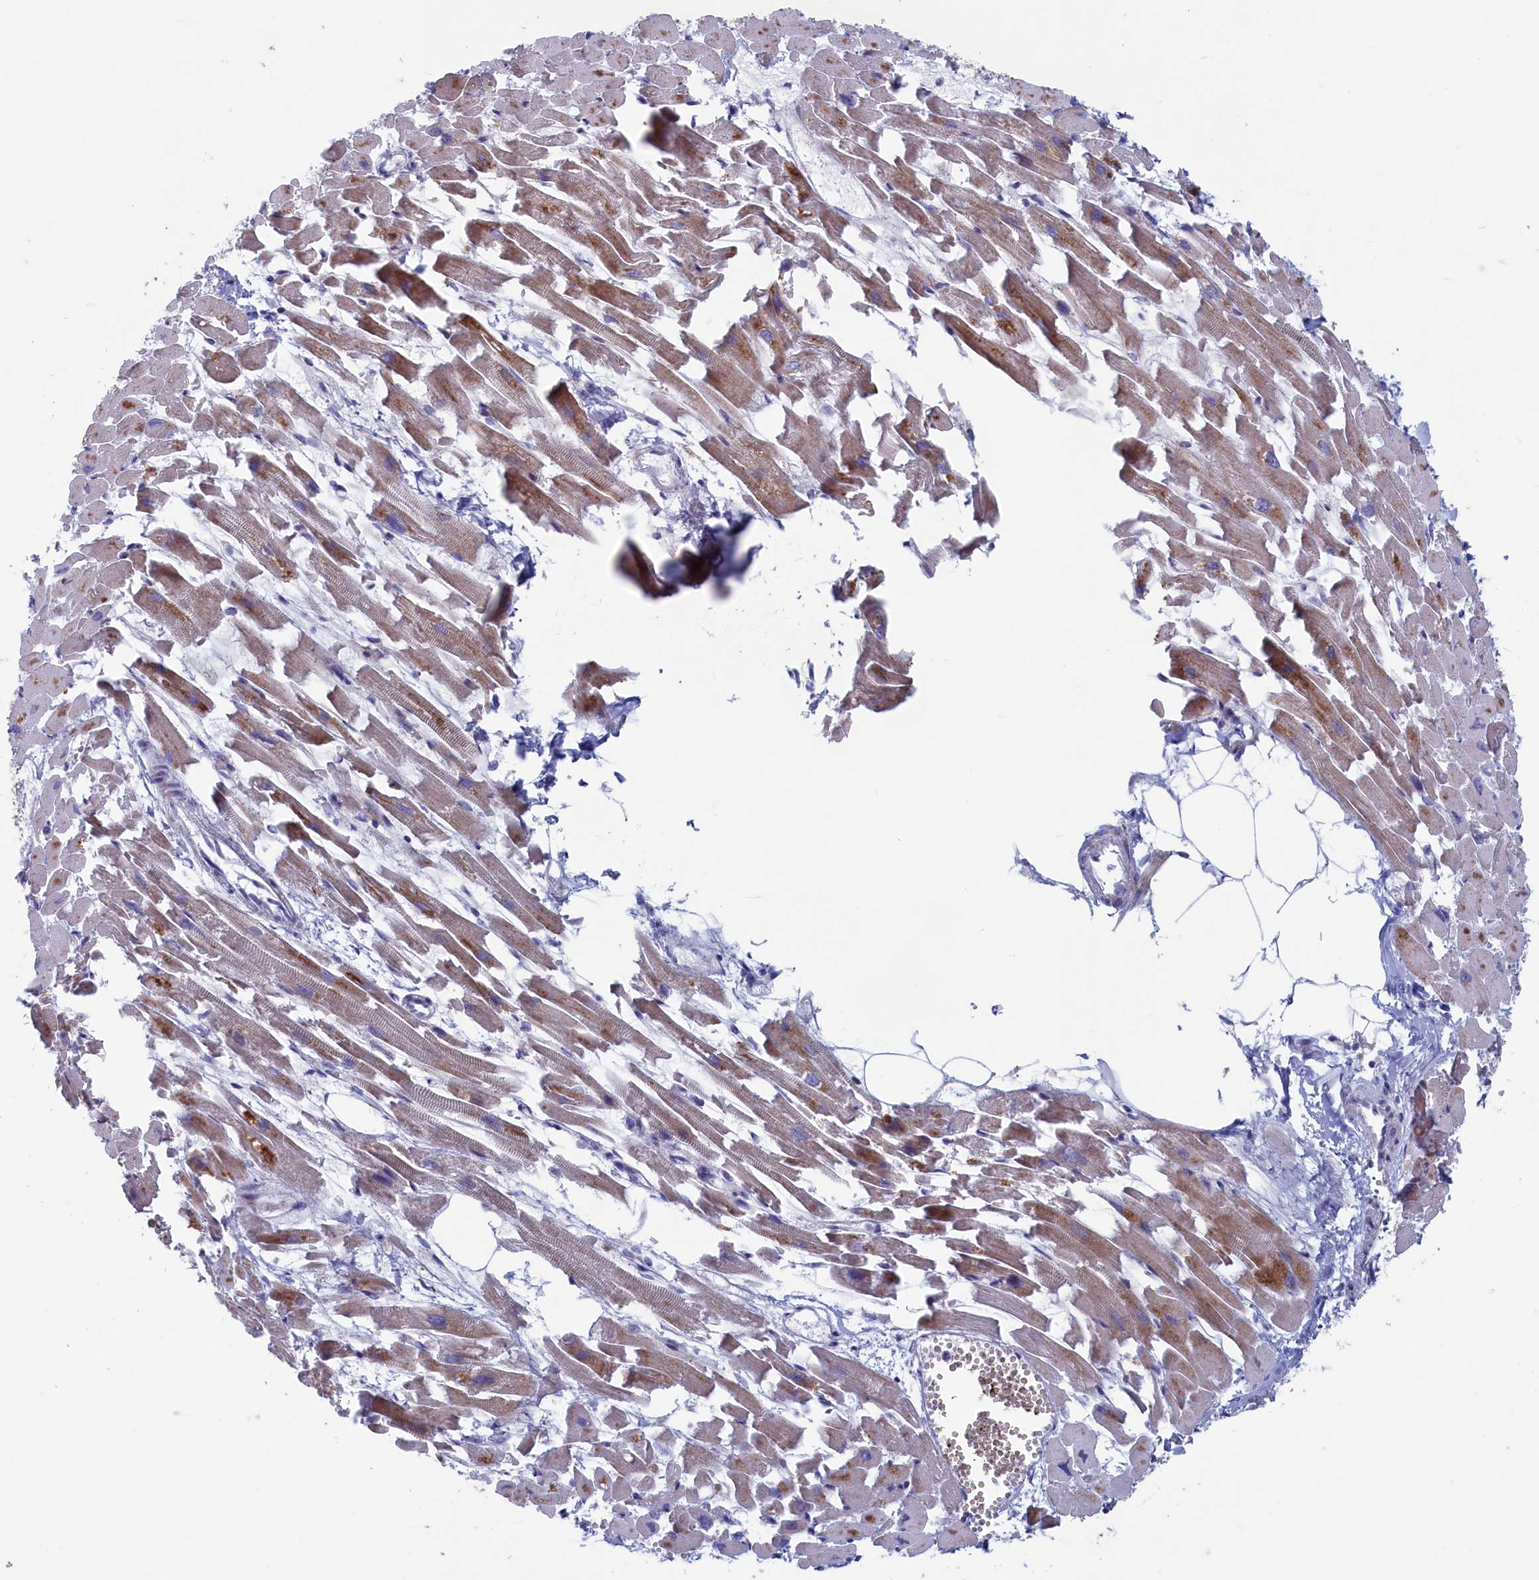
{"staining": {"intensity": "moderate", "quantity": "25%-75%", "location": "cytoplasmic/membranous"}, "tissue": "heart muscle", "cell_type": "Cardiomyocytes", "image_type": "normal", "snomed": [{"axis": "morphology", "description": "Normal tissue, NOS"}, {"axis": "topography", "description": "Heart"}], "caption": "Heart muscle stained with DAB (3,3'-diaminobenzidine) IHC reveals medium levels of moderate cytoplasmic/membranous staining in approximately 25%-75% of cardiomyocytes.", "gene": "MTFMT", "patient": {"sex": "female", "age": 64}}